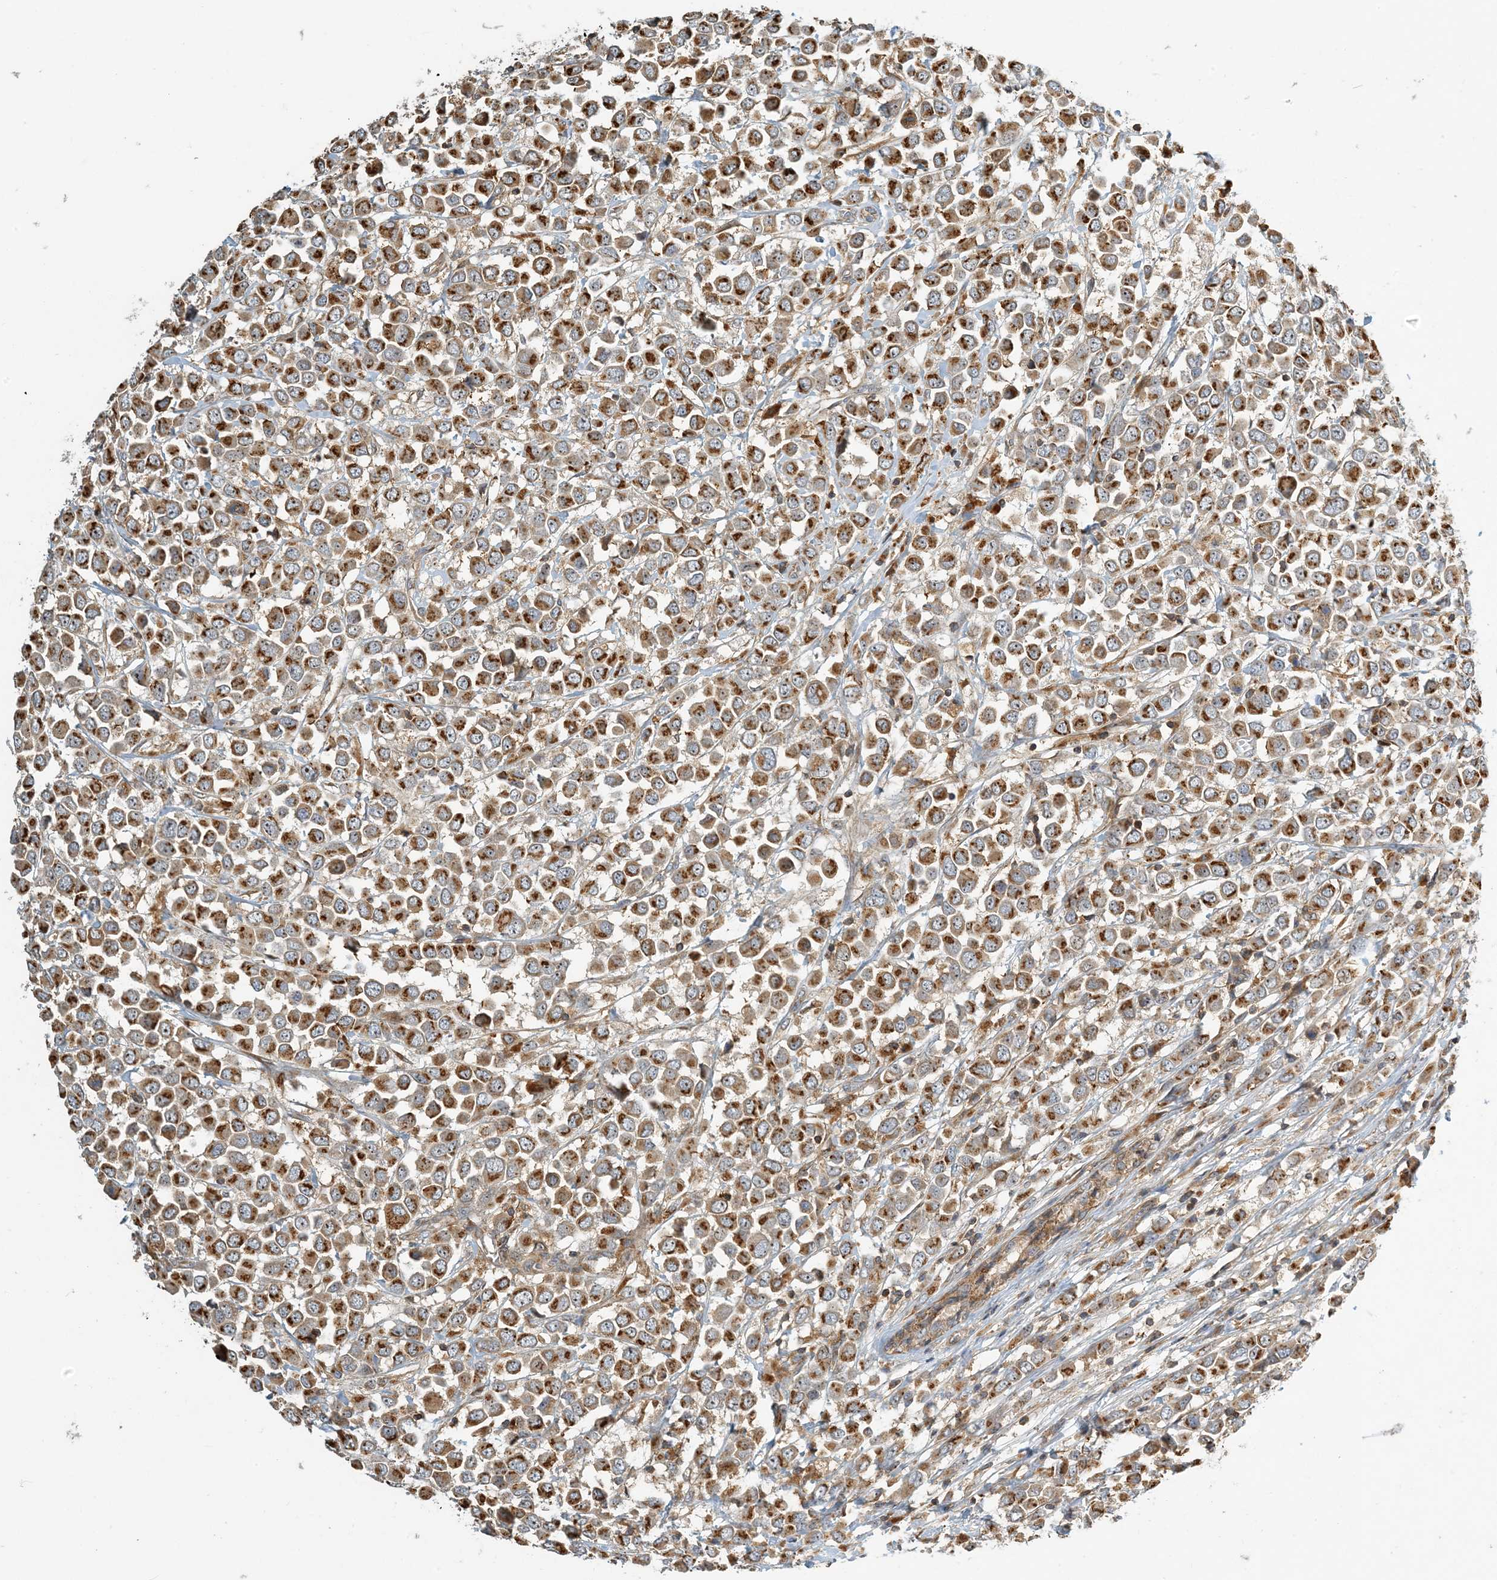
{"staining": {"intensity": "moderate", "quantity": ">75%", "location": "cytoplasmic/membranous"}, "tissue": "breast cancer", "cell_type": "Tumor cells", "image_type": "cancer", "snomed": [{"axis": "morphology", "description": "Duct carcinoma"}, {"axis": "topography", "description": "Breast"}], "caption": "An immunohistochemistry image of tumor tissue is shown. Protein staining in brown highlights moderate cytoplasmic/membranous positivity in breast cancer within tumor cells.", "gene": "COLEC11", "patient": {"sex": "female", "age": 61}}